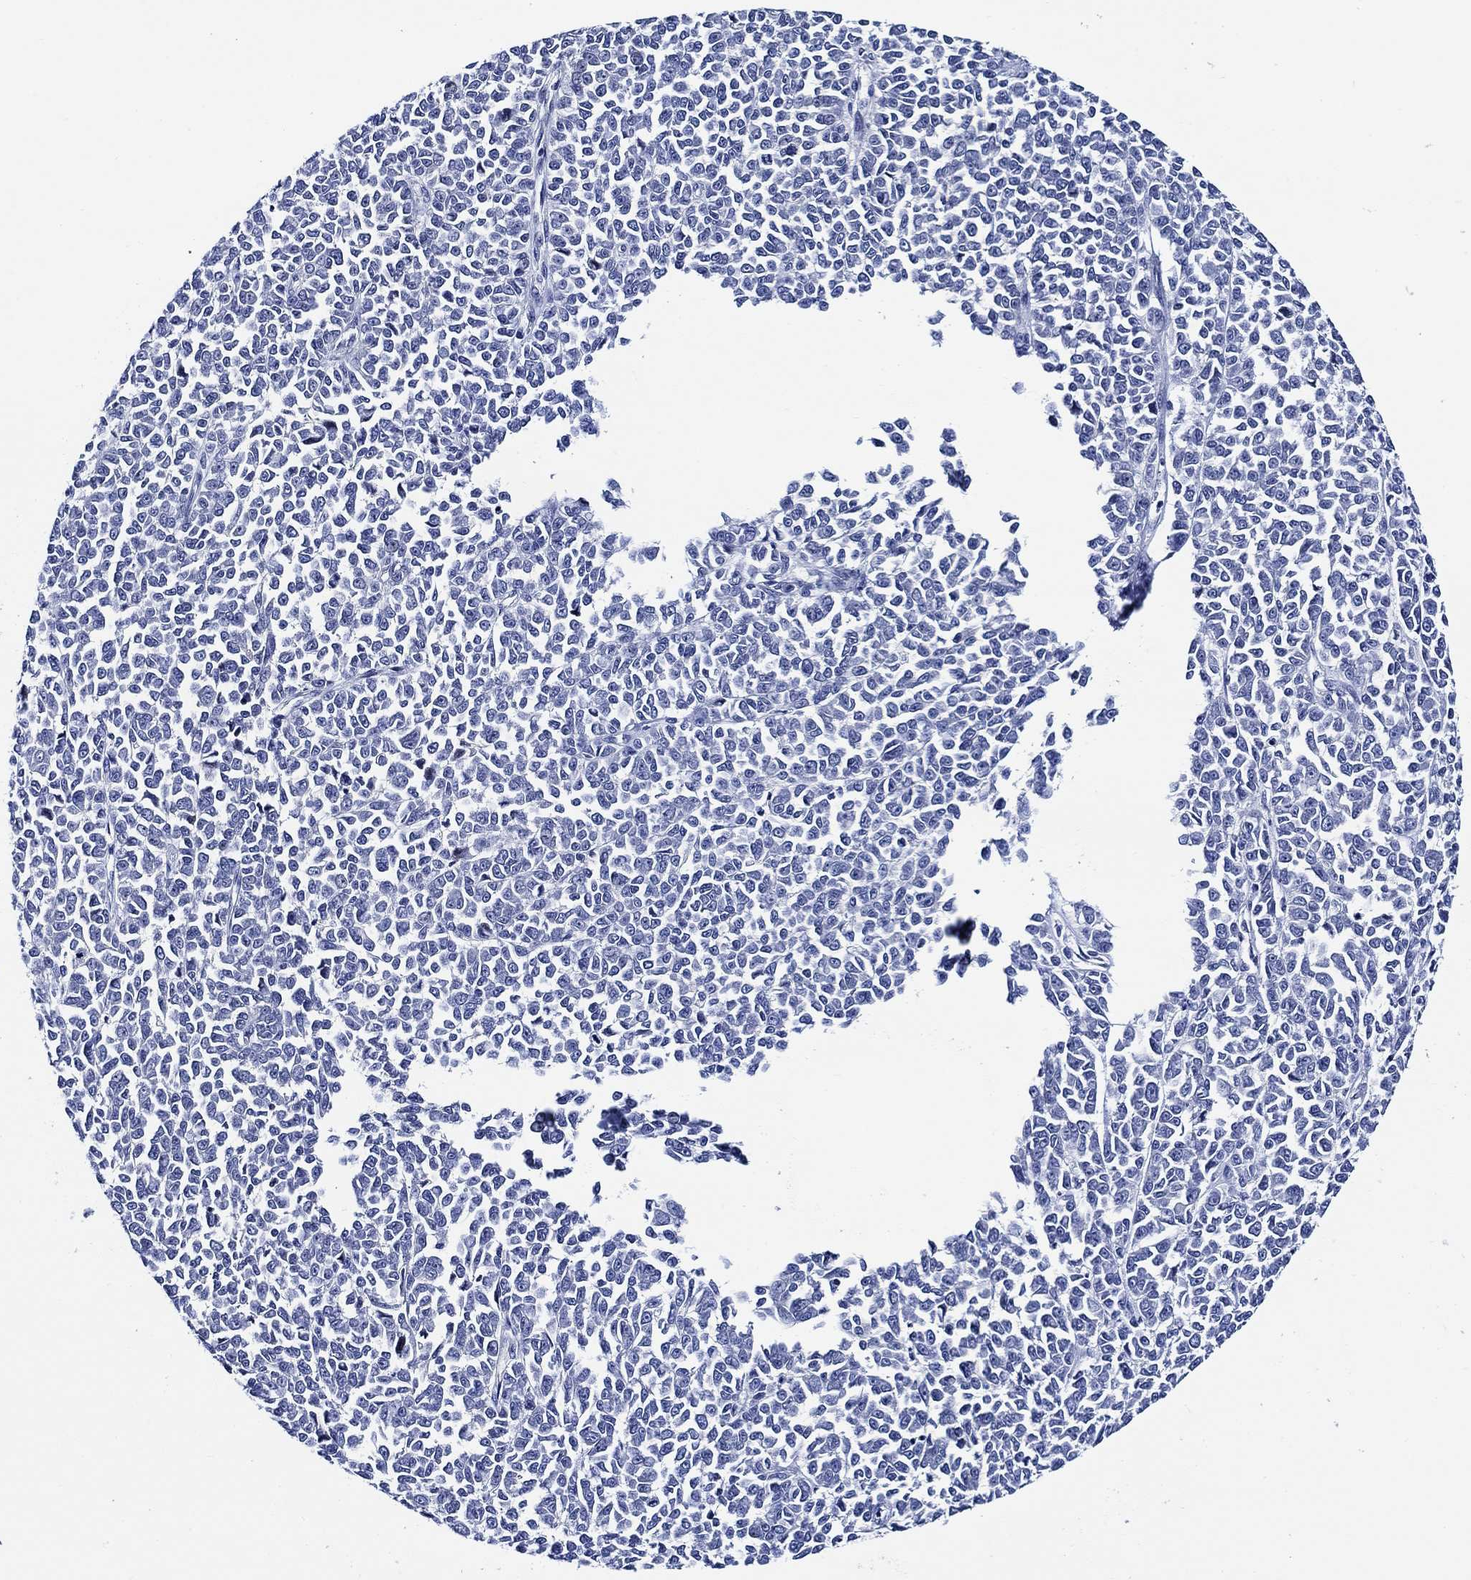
{"staining": {"intensity": "negative", "quantity": "none", "location": "none"}, "tissue": "melanoma", "cell_type": "Tumor cells", "image_type": "cancer", "snomed": [{"axis": "morphology", "description": "Malignant melanoma, NOS"}, {"axis": "topography", "description": "Skin"}], "caption": "Tumor cells are negative for brown protein staining in melanoma. (Brightfield microscopy of DAB (3,3'-diaminobenzidine) immunohistochemistry at high magnification).", "gene": "C8orf48", "patient": {"sex": "female", "age": 95}}